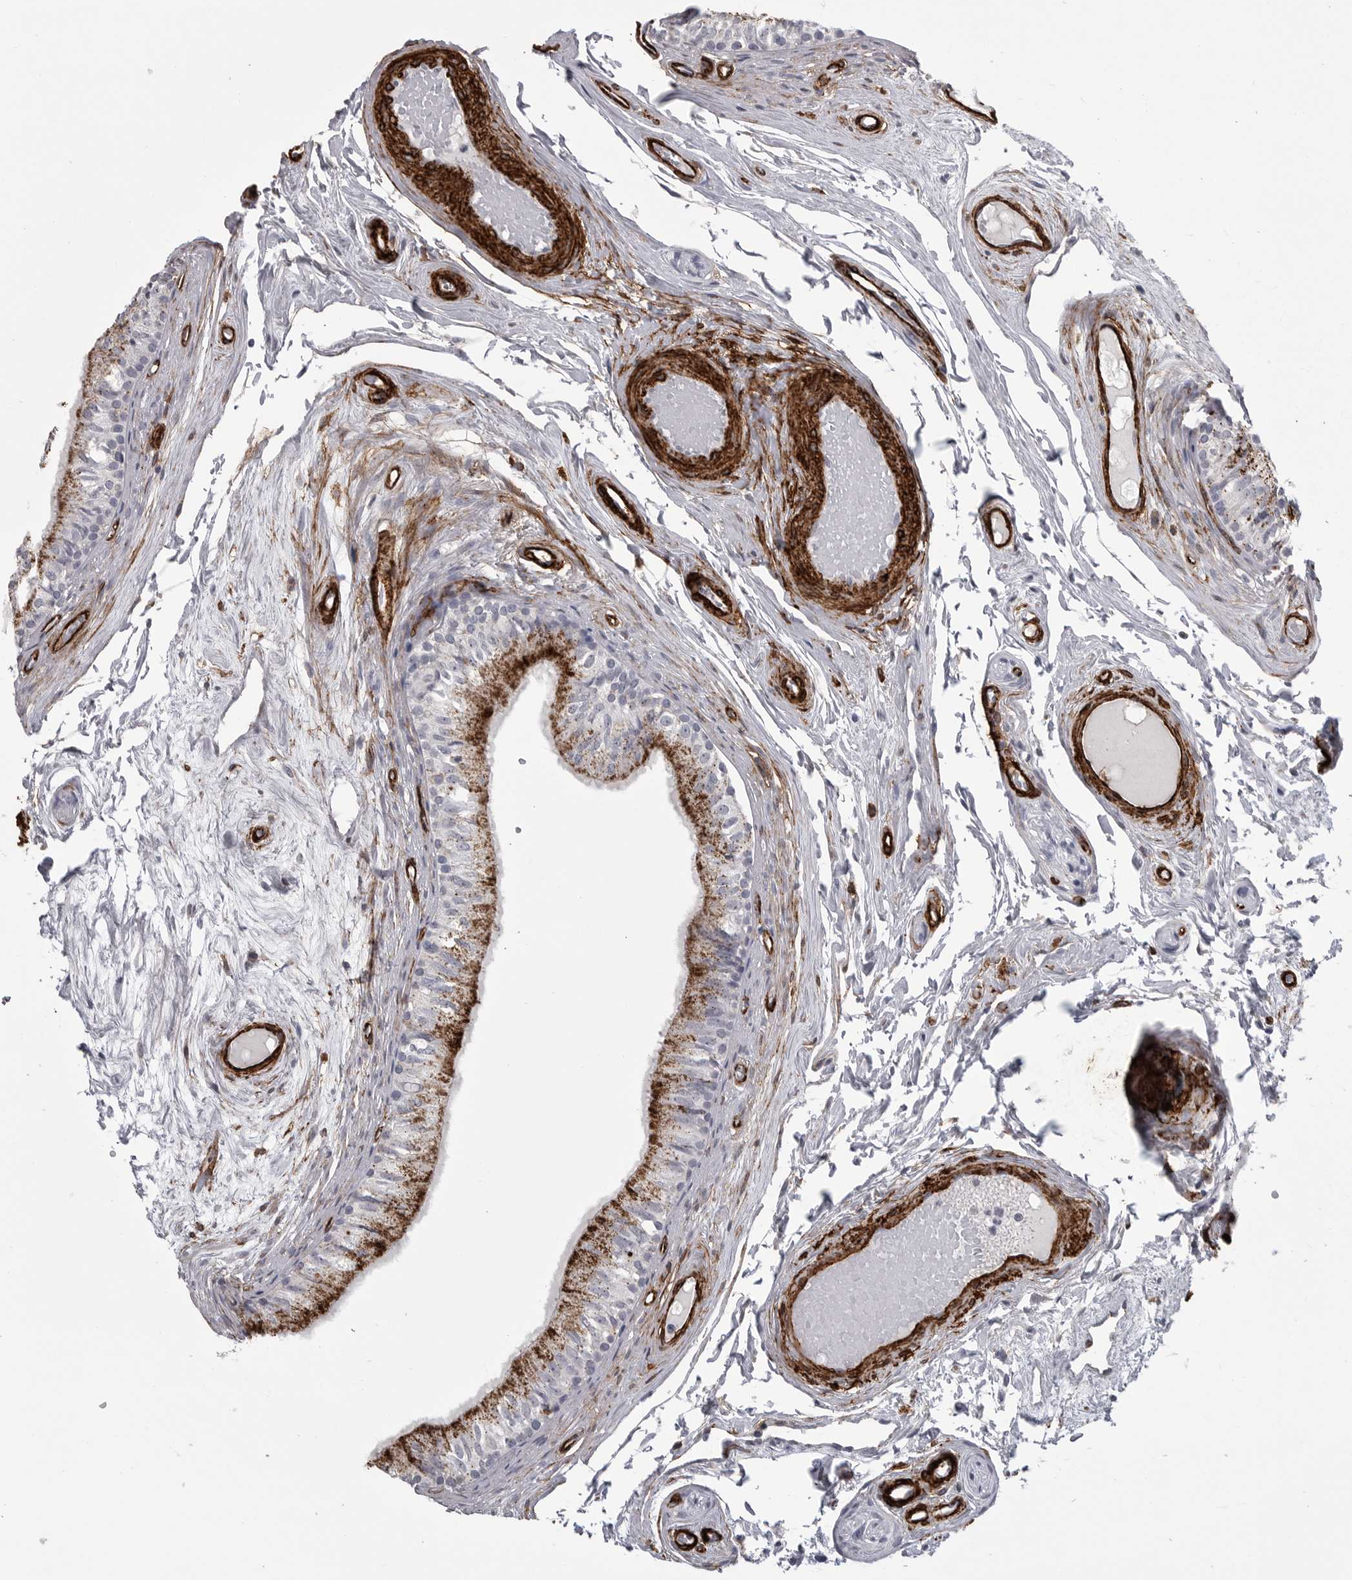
{"staining": {"intensity": "moderate", "quantity": "<25%", "location": "cytoplasmic/membranous"}, "tissue": "epididymis", "cell_type": "Glandular cells", "image_type": "normal", "snomed": [{"axis": "morphology", "description": "Normal tissue, NOS"}, {"axis": "topography", "description": "Epididymis"}], "caption": "This image displays unremarkable epididymis stained with immunohistochemistry (IHC) to label a protein in brown. The cytoplasmic/membranous of glandular cells show moderate positivity for the protein. Nuclei are counter-stained blue.", "gene": "AOC3", "patient": {"sex": "male", "age": 79}}